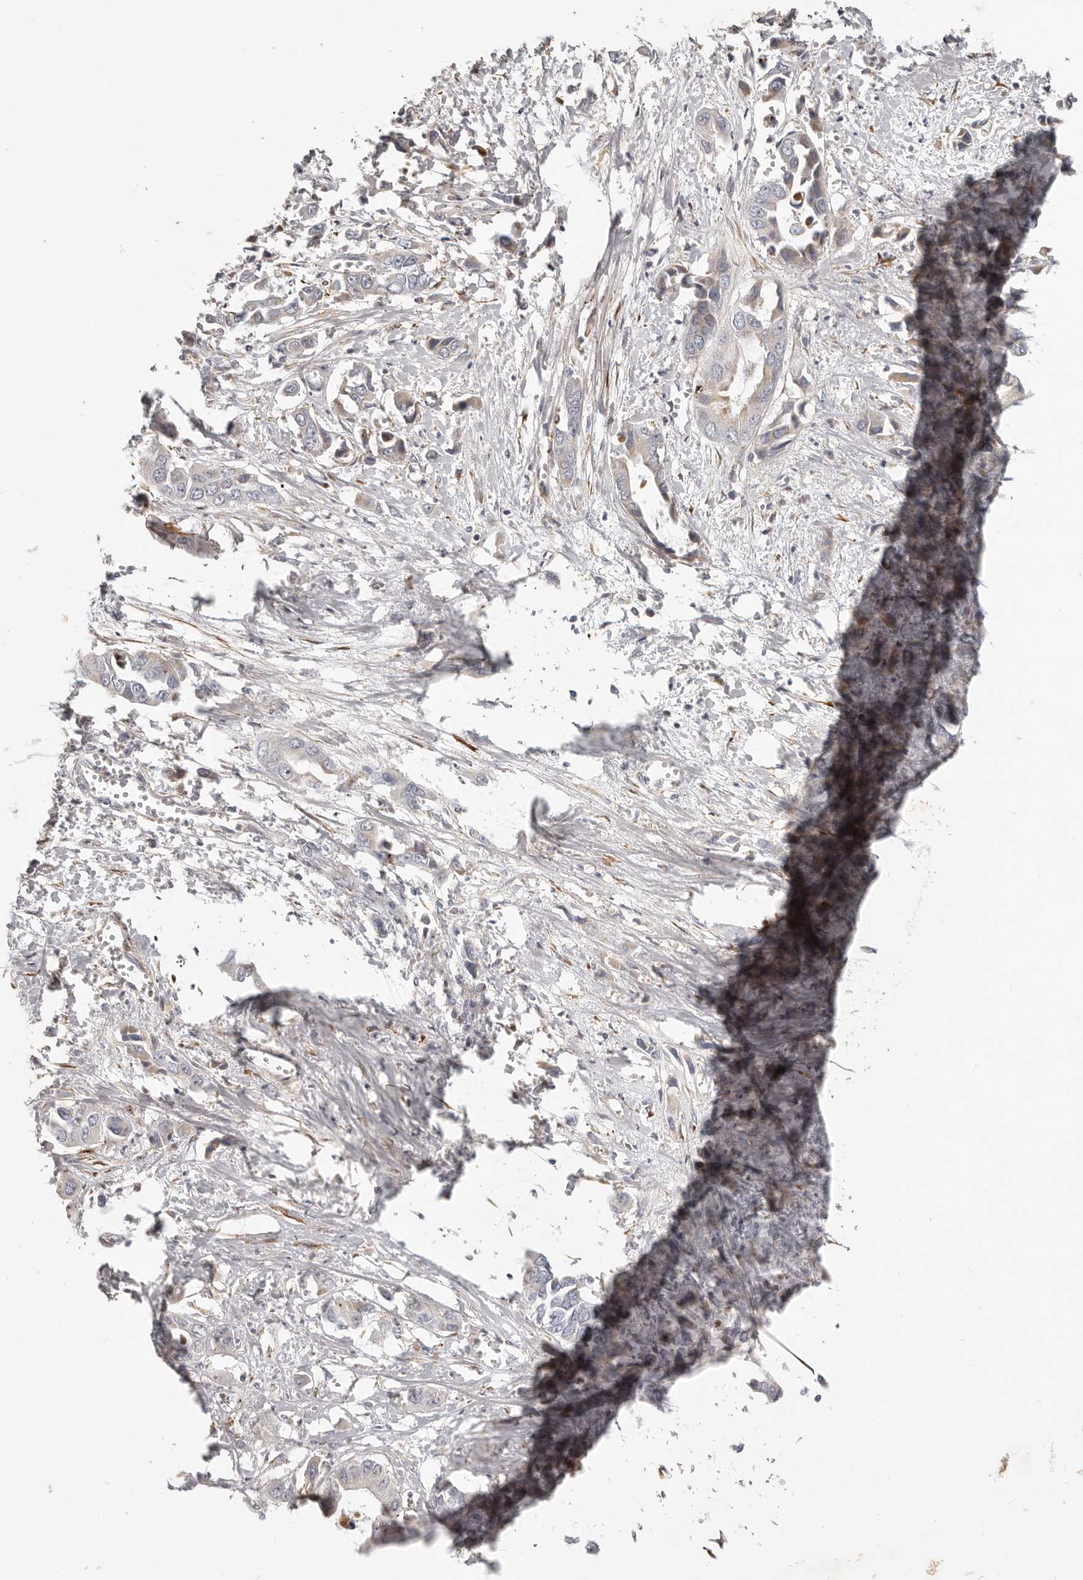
{"staining": {"intensity": "negative", "quantity": "none", "location": "none"}, "tissue": "liver cancer", "cell_type": "Tumor cells", "image_type": "cancer", "snomed": [{"axis": "morphology", "description": "Cholangiocarcinoma"}, {"axis": "topography", "description": "Liver"}], "caption": "Liver cancer (cholangiocarcinoma) stained for a protein using IHC demonstrates no staining tumor cells.", "gene": "MRPS10", "patient": {"sex": "female", "age": 52}}